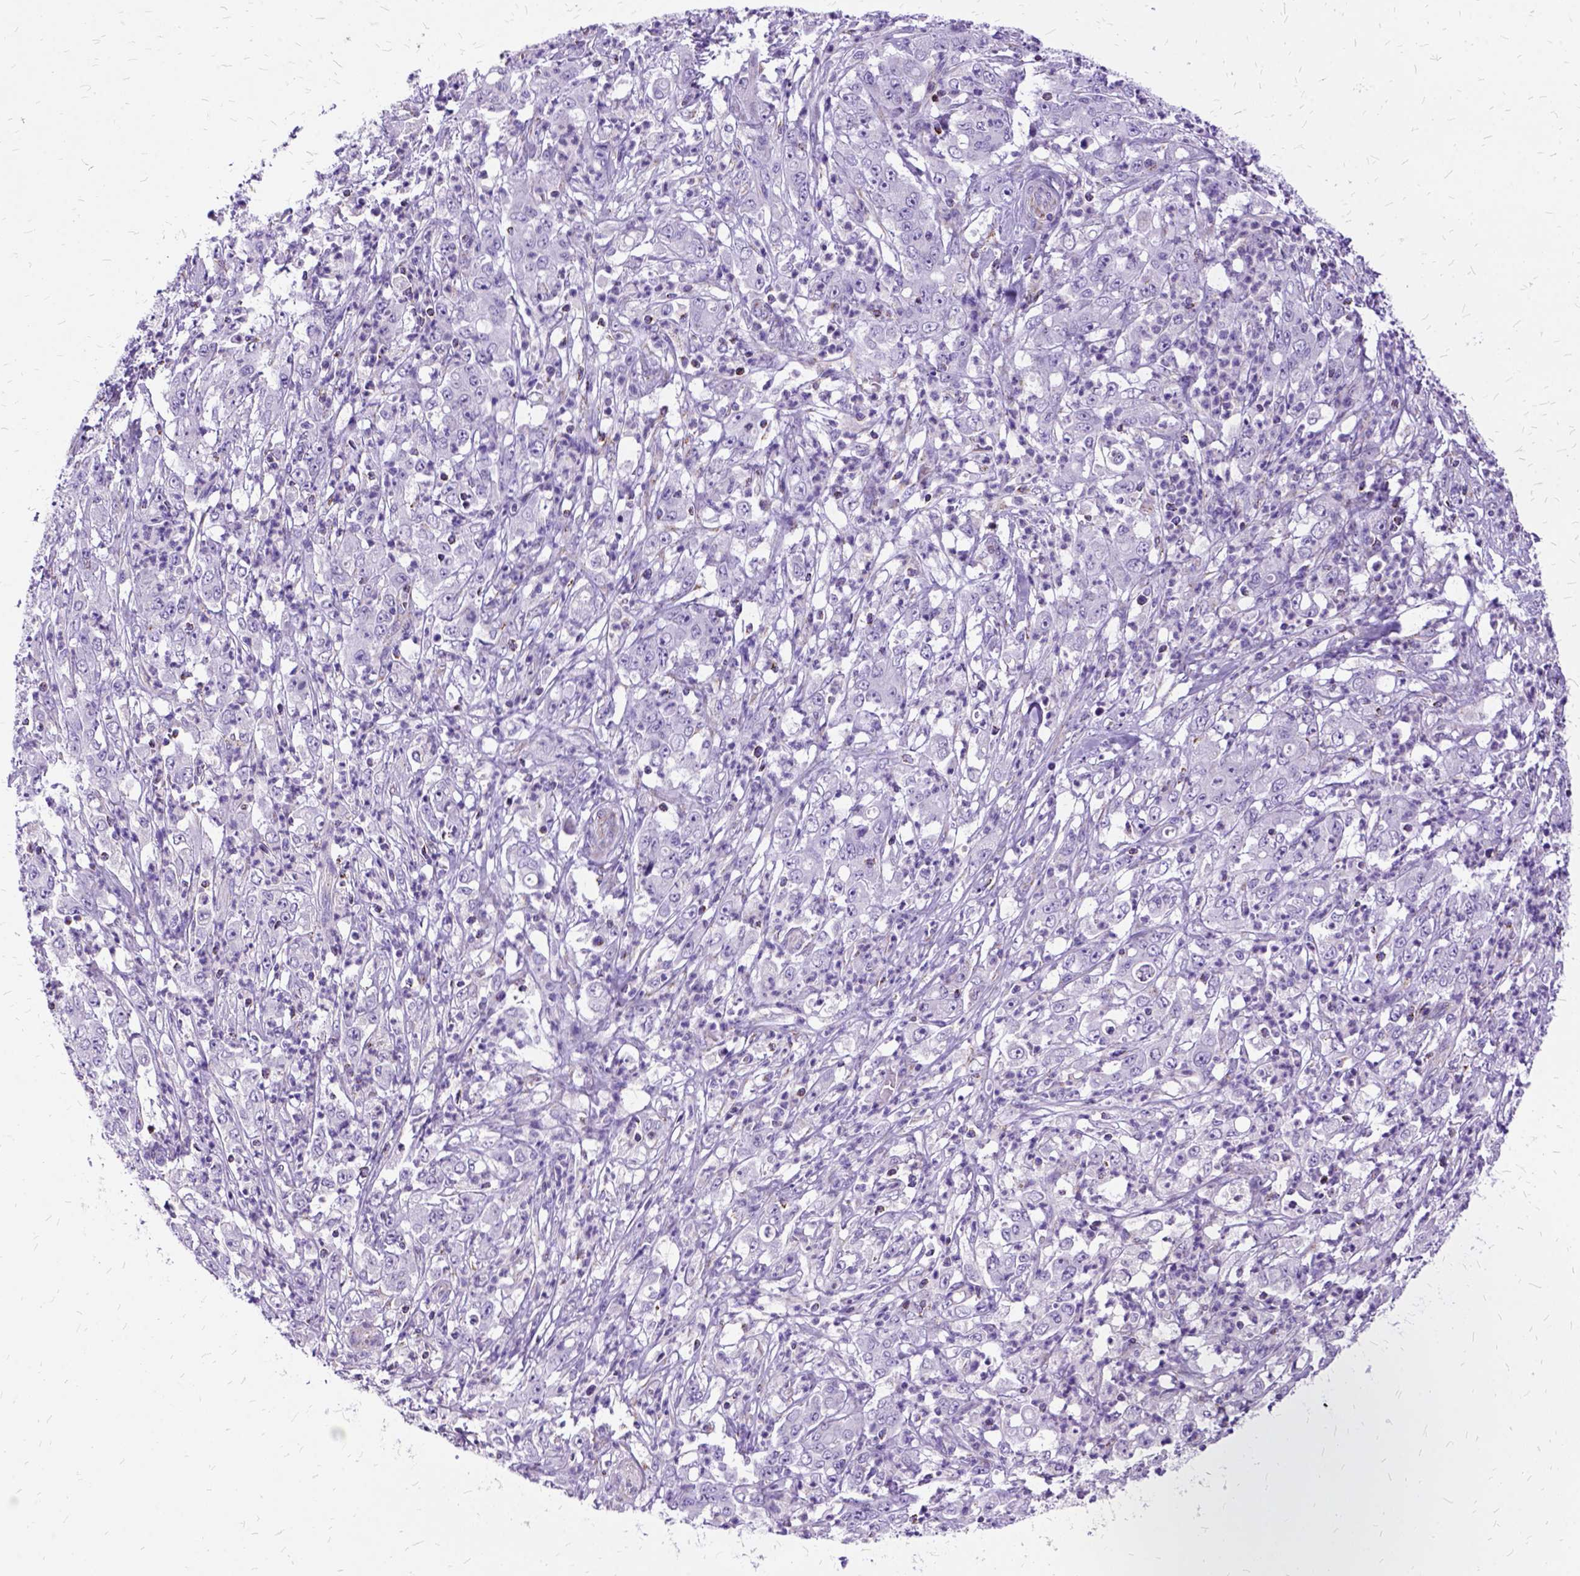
{"staining": {"intensity": "negative", "quantity": "none", "location": "none"}, "tissue": "stomach cancer", "cell_type": "Tumor cells", "image_type": "cancer", "snomed": [{"axis": "morphology", "description": "Adenocarcinoma, NOS"}, {"axis": "topography", "description": "Stomach, lower"}], "caption": "This is a image of immunohistochemistry (IHC) staining of stomach adenocarcinoma, which shows no positivity in tumor cells. The staining was performed using DAB to visualize the protein expression in brown, while the nuclei were stained in blue with hematoxylin (Magnification: 20x).", "gene": "OXCT1", "patient": {"sex": "female", "age": 71}}